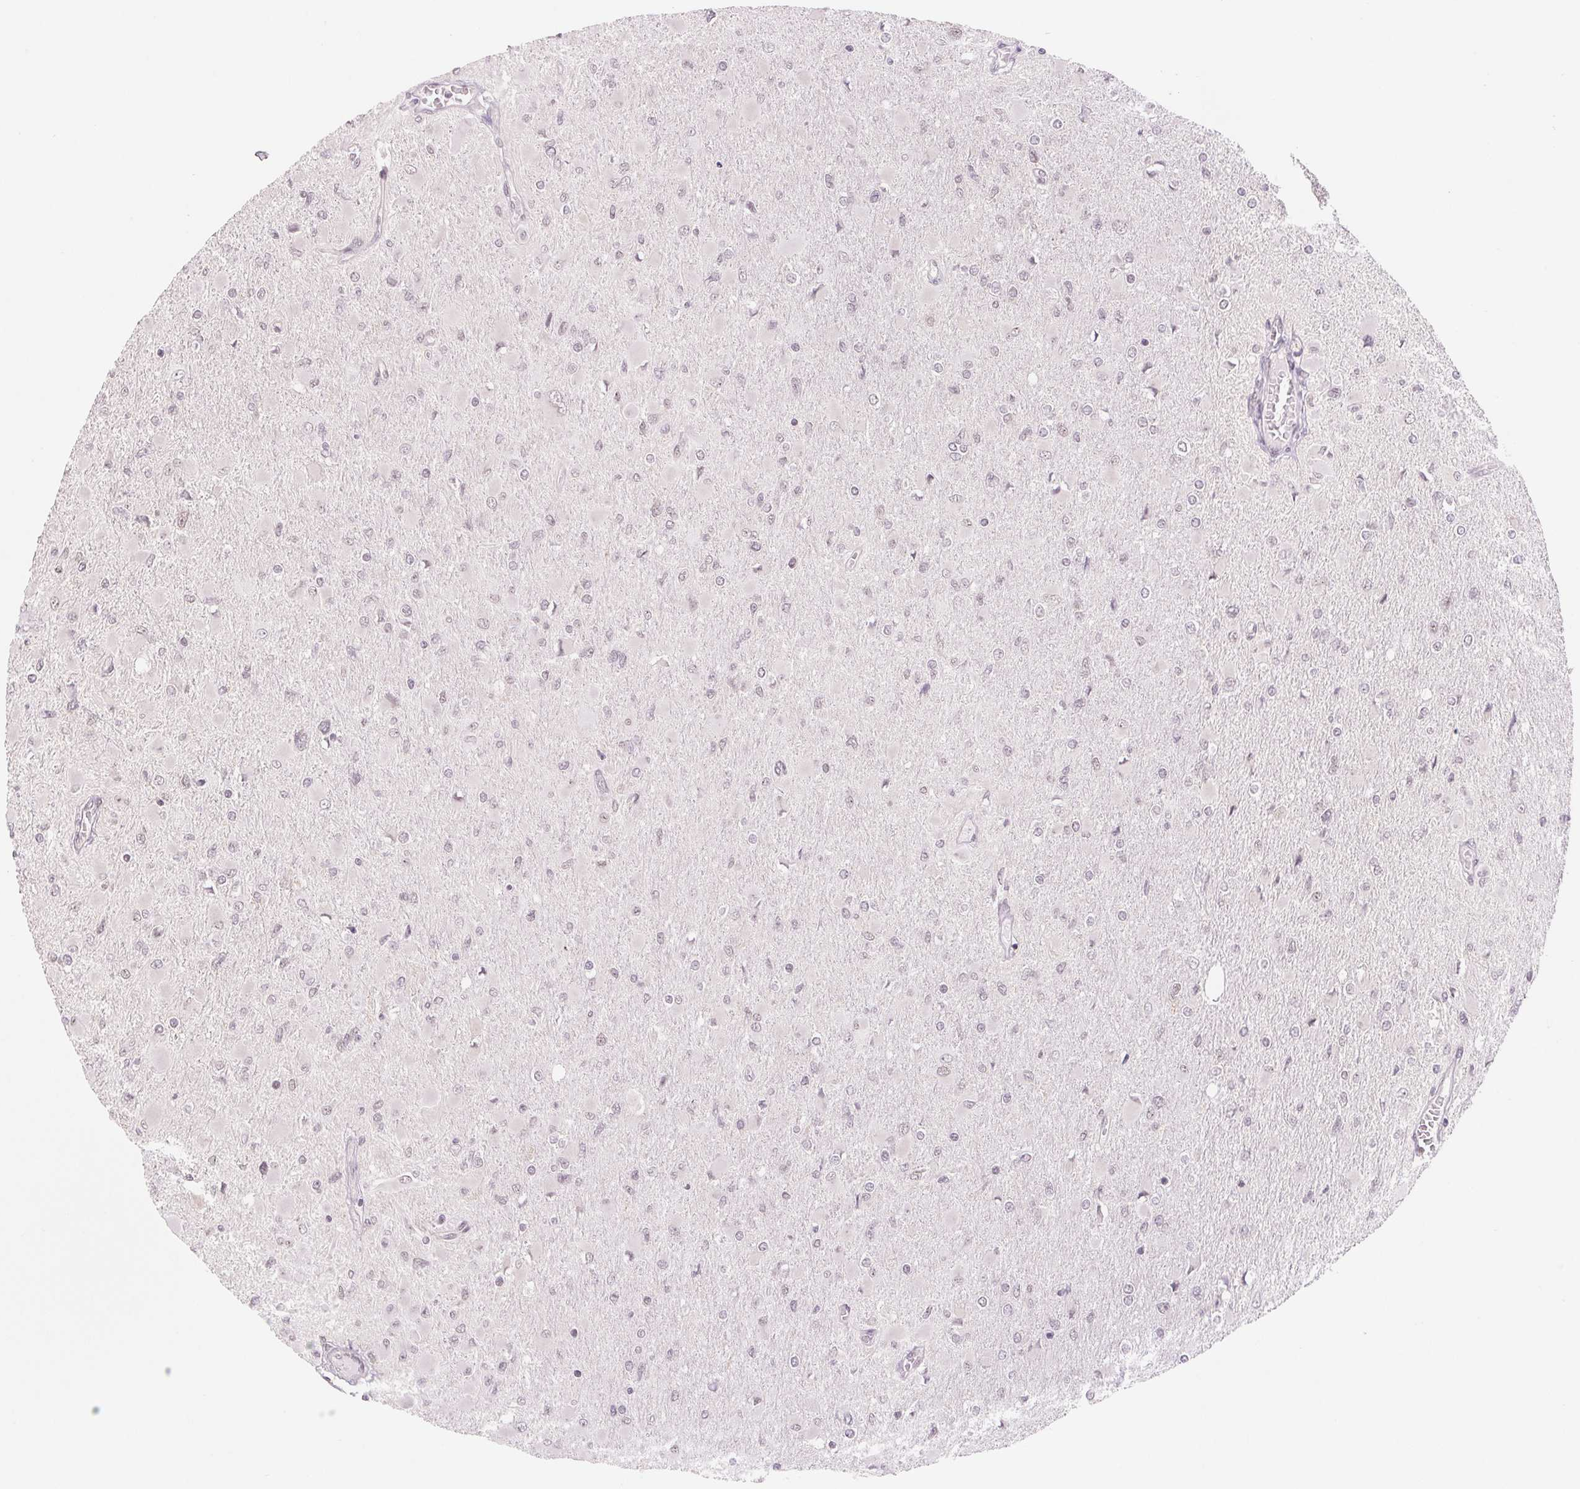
{"staining": {"intensity": "negative", "quantity": "none", "location": "none"}, "tissue": "glioma", "cell_type": "Tumor cells", "image_type": "cancer", "snomed": [{"axis": "morphology", "description": "Glioma, malignant, High grade"}, {"axis": "topography", "description": "Cerebral cortex"}], "caption": "A photomicrograph of human malignant glioma (high-grade) is negative for staining in tumor cells.", "gene": "DNAJB6", "patient": {"sex": "female", "age": 36}}